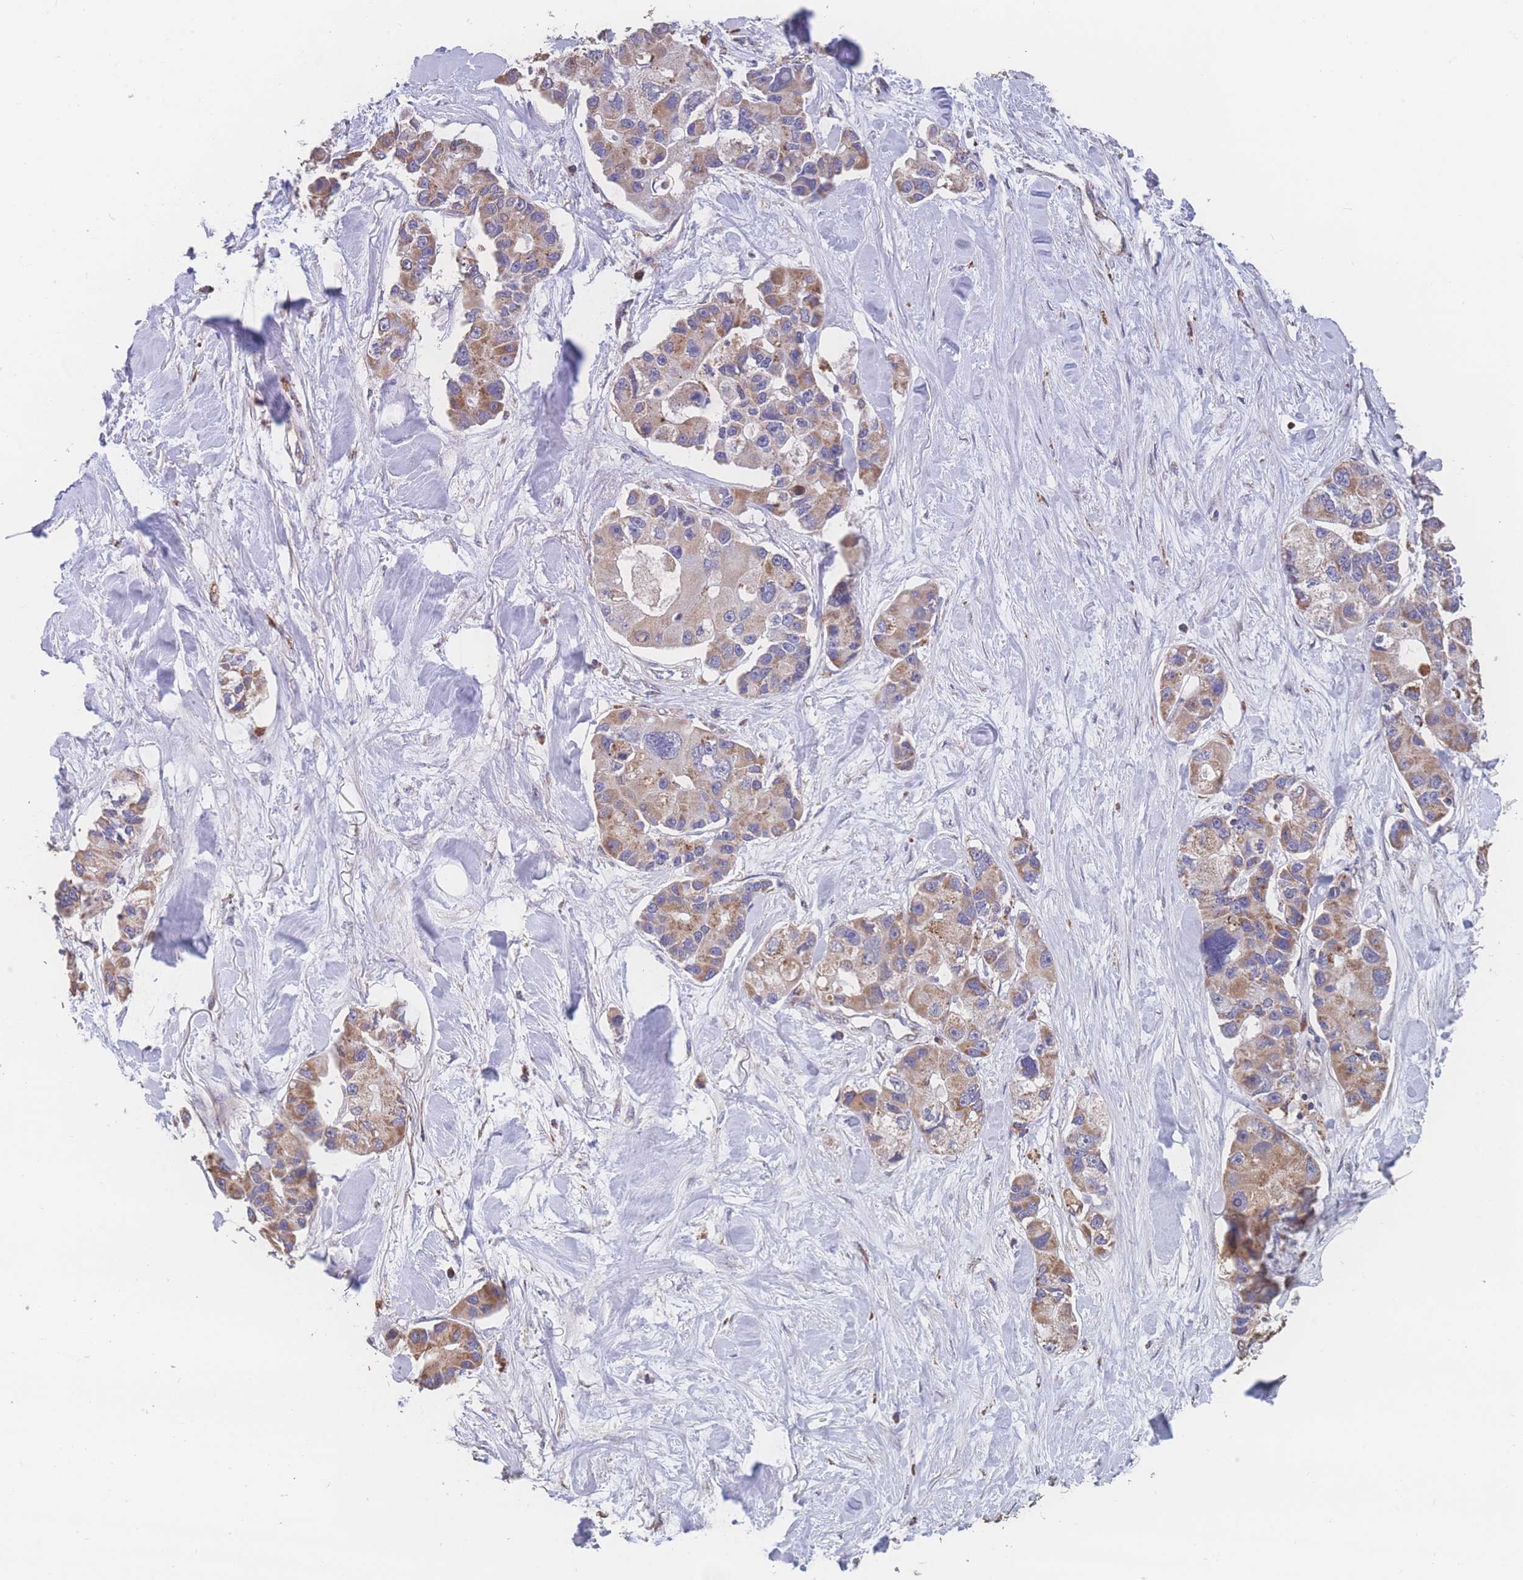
{"staining": {"intensity": "moderate", "quantity": ">75%", "location": "cytoplasmic/membranous"}, "tissue": "lung cancer", "cell_type": "Tumor cells", "image_type": "cancer", "snomed": [{"axis": "morphology", "description": "Adenocarcinoma, NOS"}, {"axis": "topography", "description": "Lung"}], "caption": "Adenocarcinoma (lung) tissue reveals moderate cytoplasmic/membranous staining in about >75% of tumor cells", "gene": "SGSM3", "patient": {"sex": "female", "age": 54}}